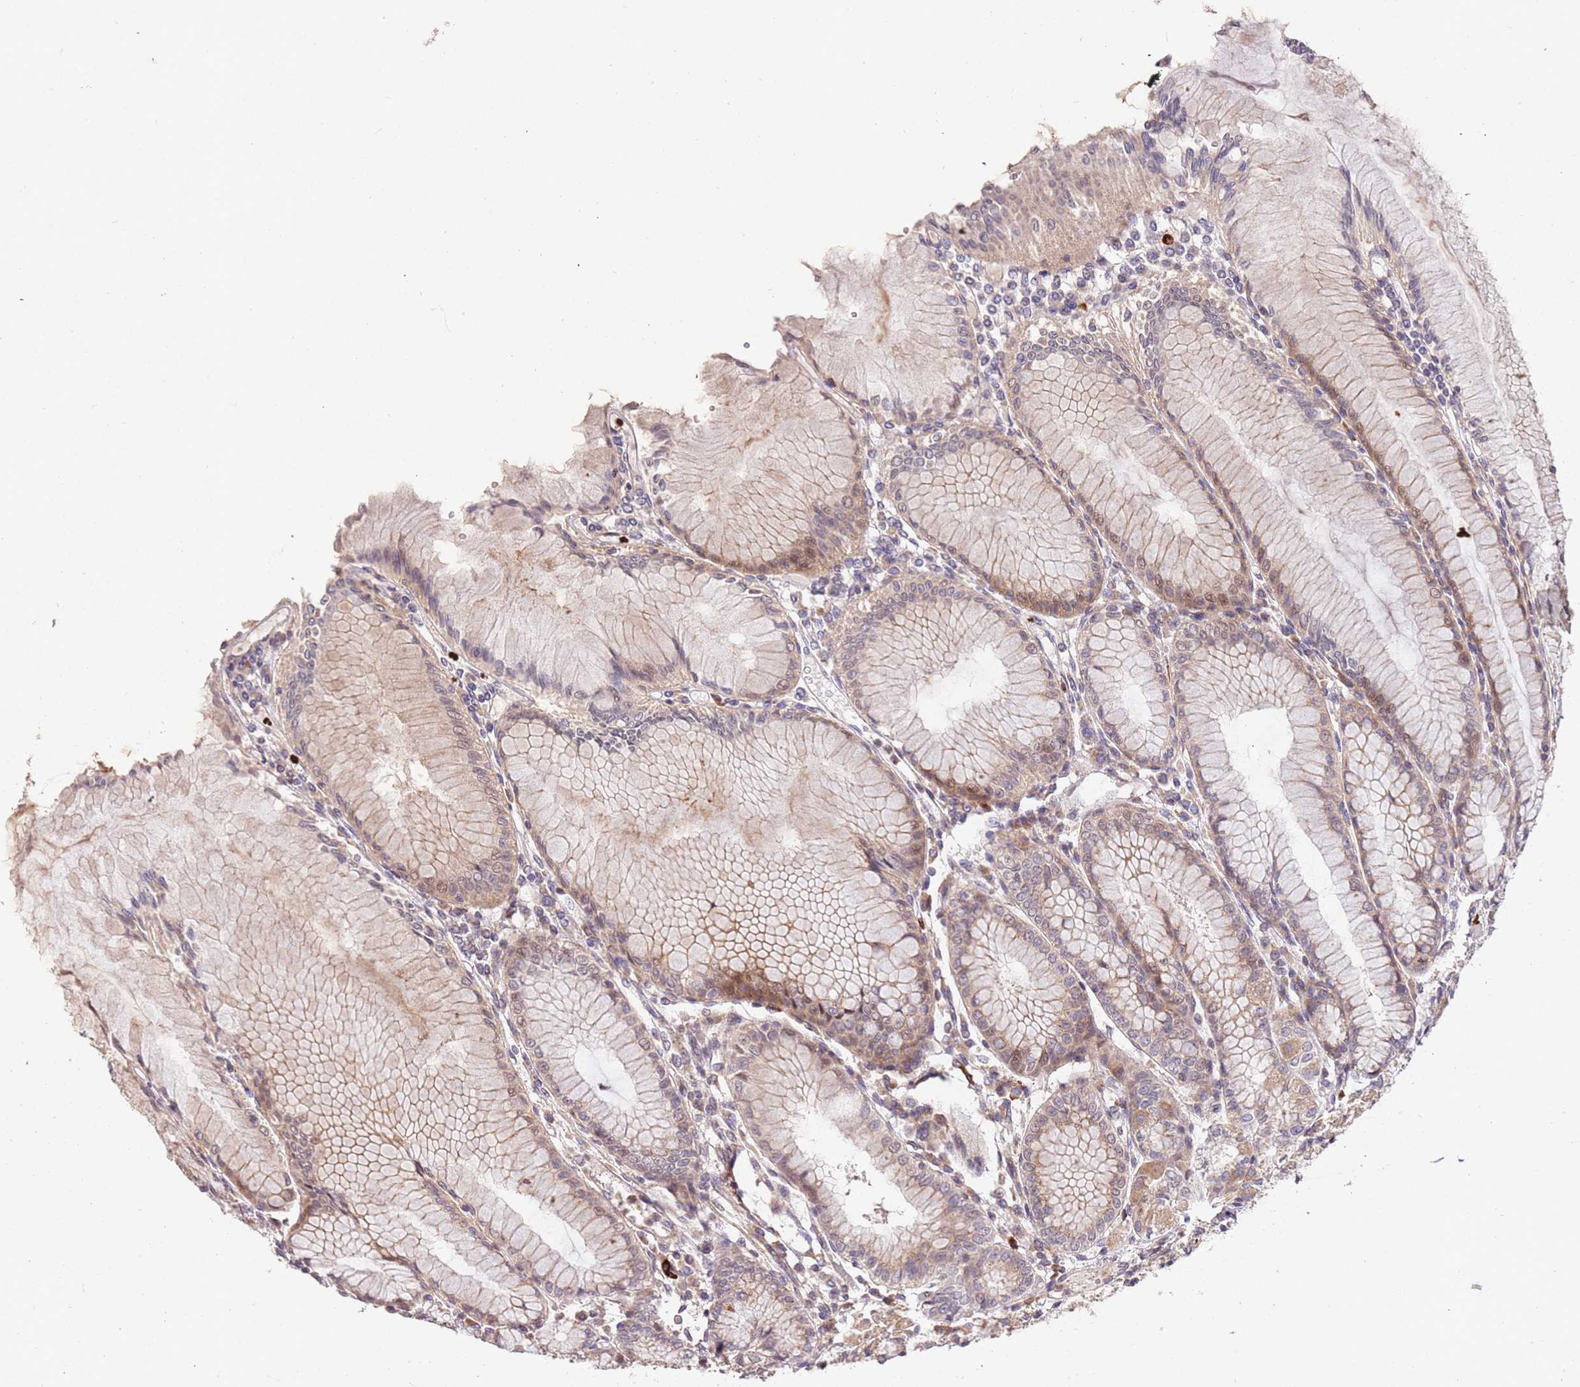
{"staining": {"intensity": "moderate", "quantity": "25%-75%", "location": "cytoplasmic/membranous,nuclear"}, "tissue": "stomach", "cell_type": "Glandular cells", "image_type": "normal", "snomed": [{"axis": "morphology", "description": "Normal tissue, NOS"}, {"axis": "topography", "description": "Stomach"}], "caption": "IHC staining of normal stomach, which demonstrates medium levels of moderate cytoplasmic/membranous,nuclear expression in approximately 25%-75% of glandular cells indicating moderate cytoplasmic/membranous,nuclear protein staining. The staining was performed using DAB (brown) for protein detection and nuclei were counterstained in hematoxylin (blue).", "gene": "SLC16A4", "patient": {"sex": "female", "age": 57}}